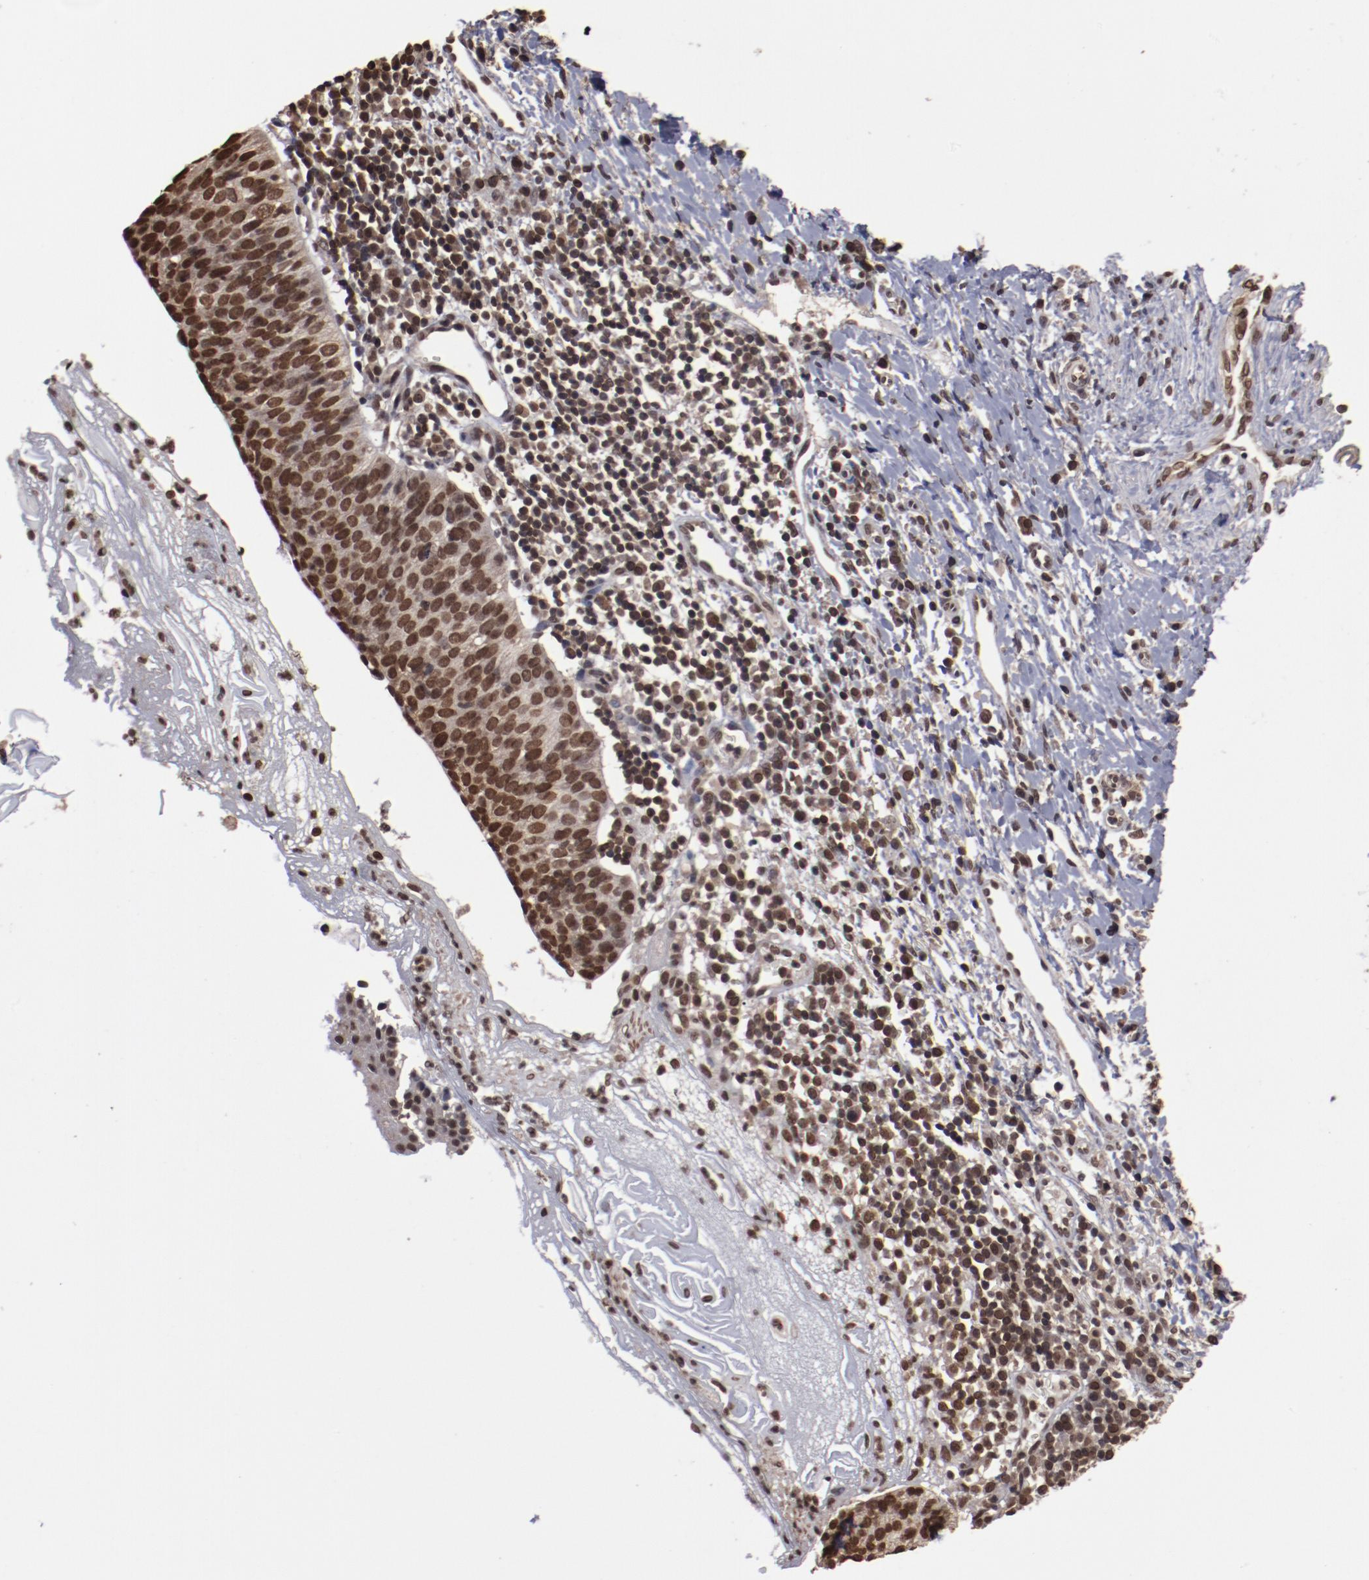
{"staining": {"intensity": "strong", "quantity": ">75%", "location": "nuclear"}, "tissue": "cervical cancer", "cell_type": "Tumor cells", "image_type": "cancer", "snomed": [{"axis": "morphology", "description": "Normal tissue, NOS"}, {"axis": "morphology", "description": "Squamous cell carcinoma, NOS"}, {"axis": "topography", "description": "Cervix"}], "caption": "Squamous cell carcinoma (cervical) was stained to show a protein in brown. There is high levels of strong nuclear expression in about >75% of tumor cells. The staining was performed using DAB, with brown indicating positive protein expression. Nuclei are stained blue with hematoxylin.", "gene": "AKT1", "patient": {"sex": "female", "age": 39}}